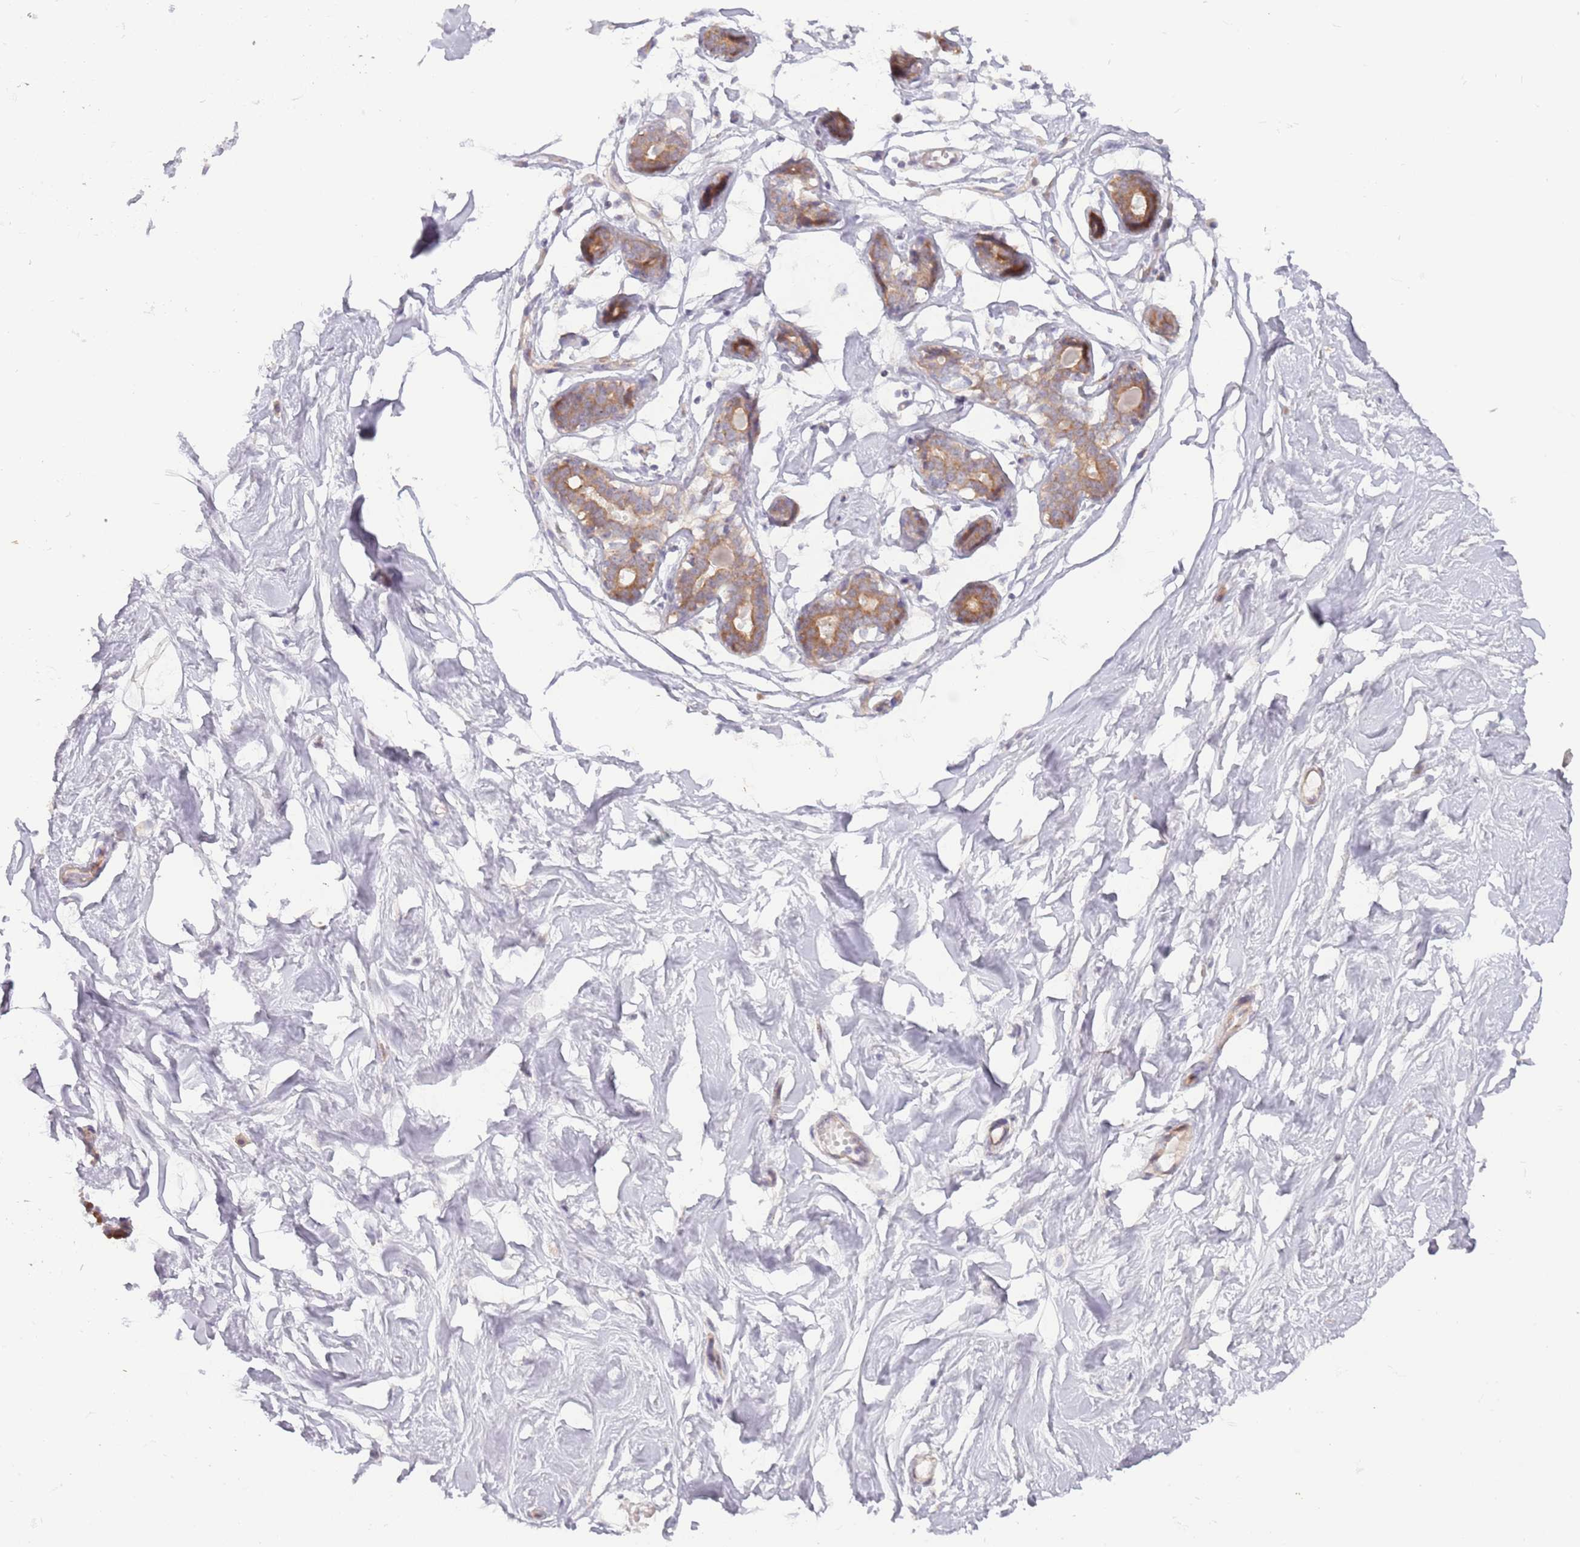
{"staining": {"intensity": "negative", "quantity": "none", "location": "none"}, "tissue": "breast", "cell_type": "Adipocytes", "image_type": "normal", "snomed": [{"axis": "morphology", "description": "Normal tissue, NOS"}, {"axis": "morphology", "description": "Adenoma, NOS"}, {"axis": "topography", "description": "Breast"}], "caption": "Immunohistochemical staining of benign breast demonstrates no significant expression in adipocytes. (DAB (3,3'-diaminobenzidine) IHC with hematoxylin counter stain).", "gene": "LDHD", "patient": {"sex": "female", "age": 23}}